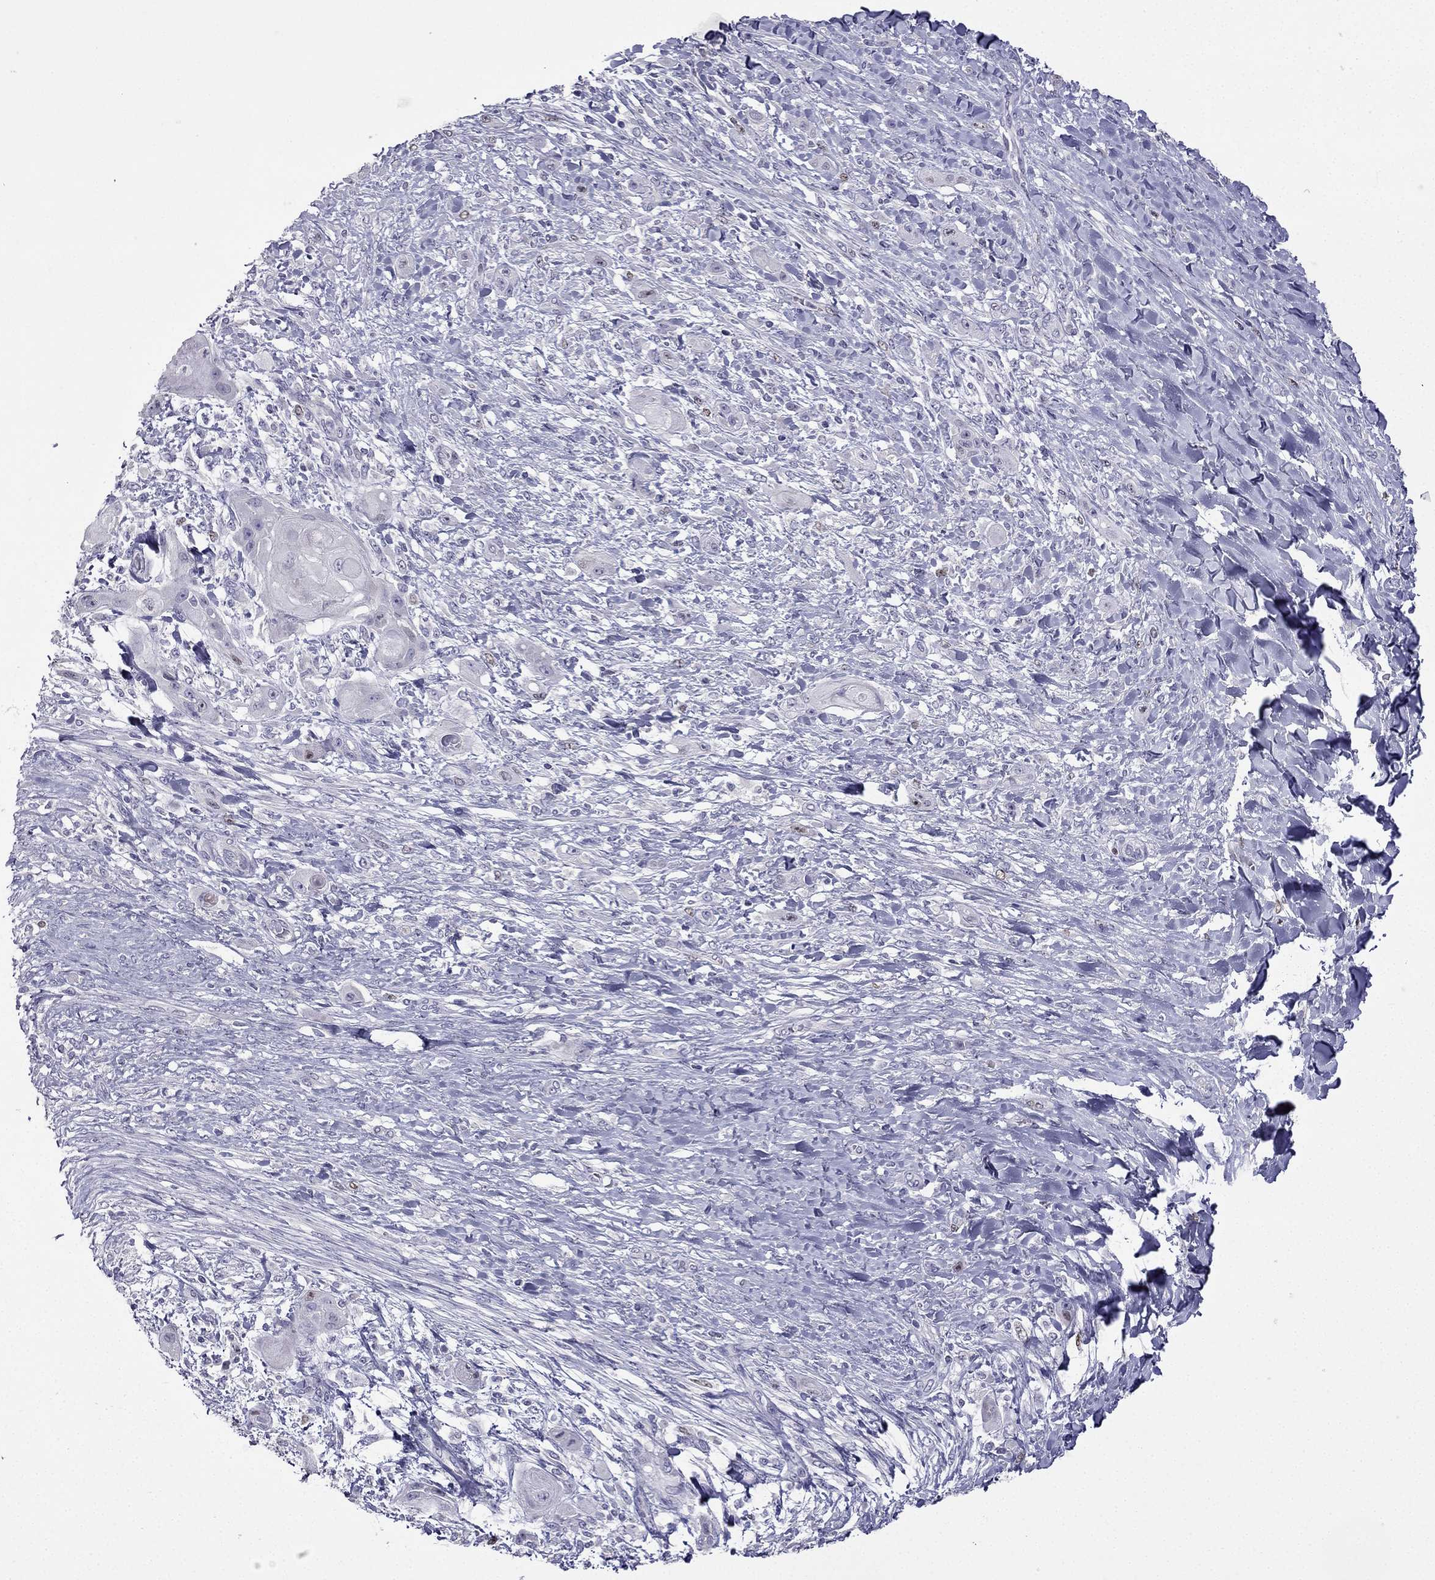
{"staining": {"intensity": "negative", "quantity": "none", "location": "none"}, "tissue": "skin cancer", "cell_type": "Tumor cells", "image_type": "cancer", "snomed": [{"axis": "morphology", "description": "Squamous cell carcinoma, NOS"}, {"axis": "topography", "description": "Skin"}], "caption": "Human skin cancer stained for a protein using IHC demonstrates no staining in tumor cells.", "gene": "UHRF1", "patient": {"sex": "male", "age": 62}}